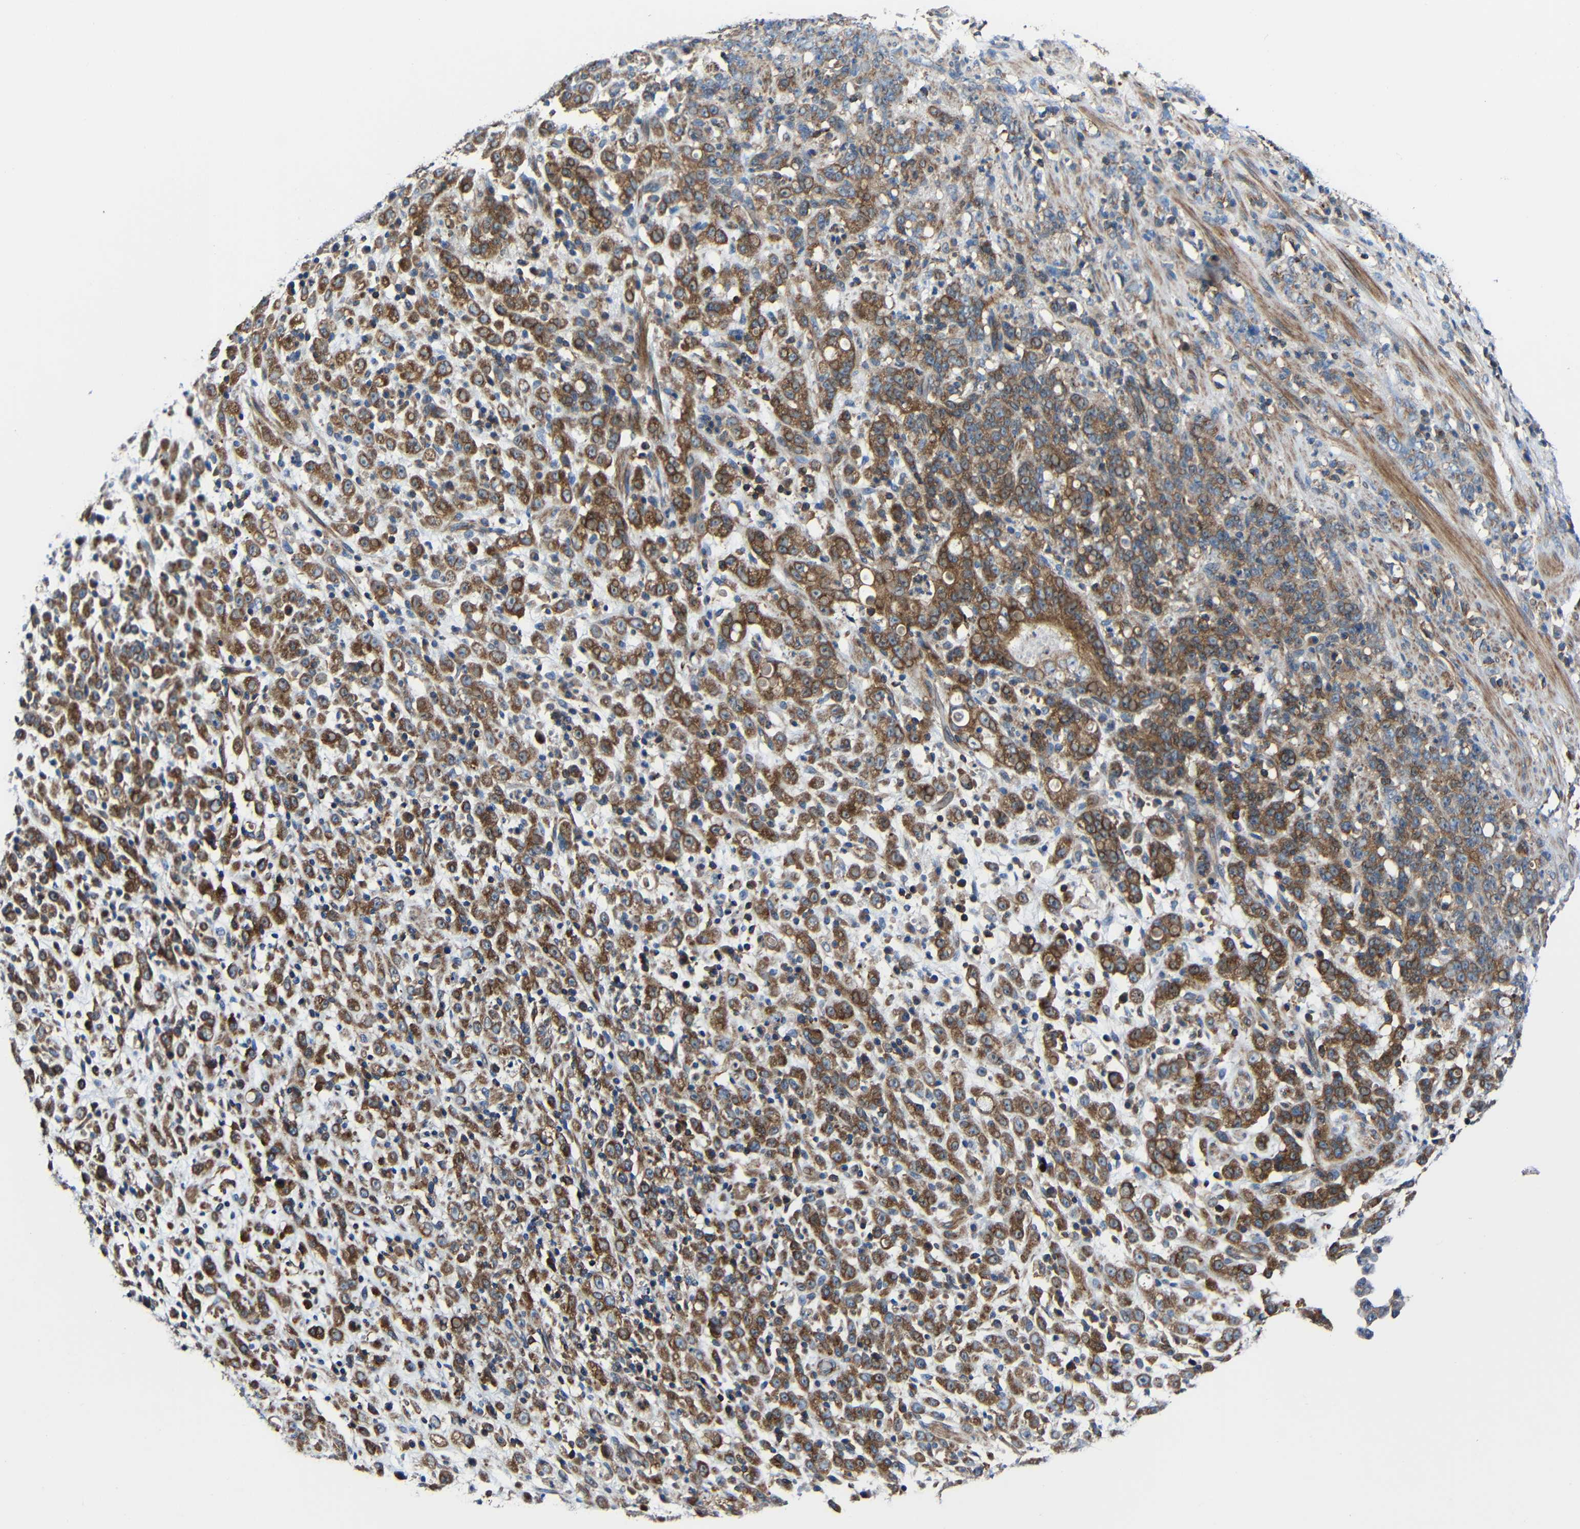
{"staining": {"intensity": "moderate", "quantity": ">75%", "location": "cytoplasmic/membranous"}, "tissue": "stomach cancer", "cell_type": "Tumor cells", "image_type": "cancer", "snomed": [{"axis": "morphology", "description": "Adenocarcinoma, NOS"}, {"axis": "topography", "description": "Stomach, lower"}], "caption": "This is a photomicrograph of immunohistochemistry staining of stomach cancer (adenocarcinoma), which shows moderate staining in the cytoplasmic/membranous of tumor cells.", "gene": "RHOT2", "patient": {"sex": "male", "age": 88}}